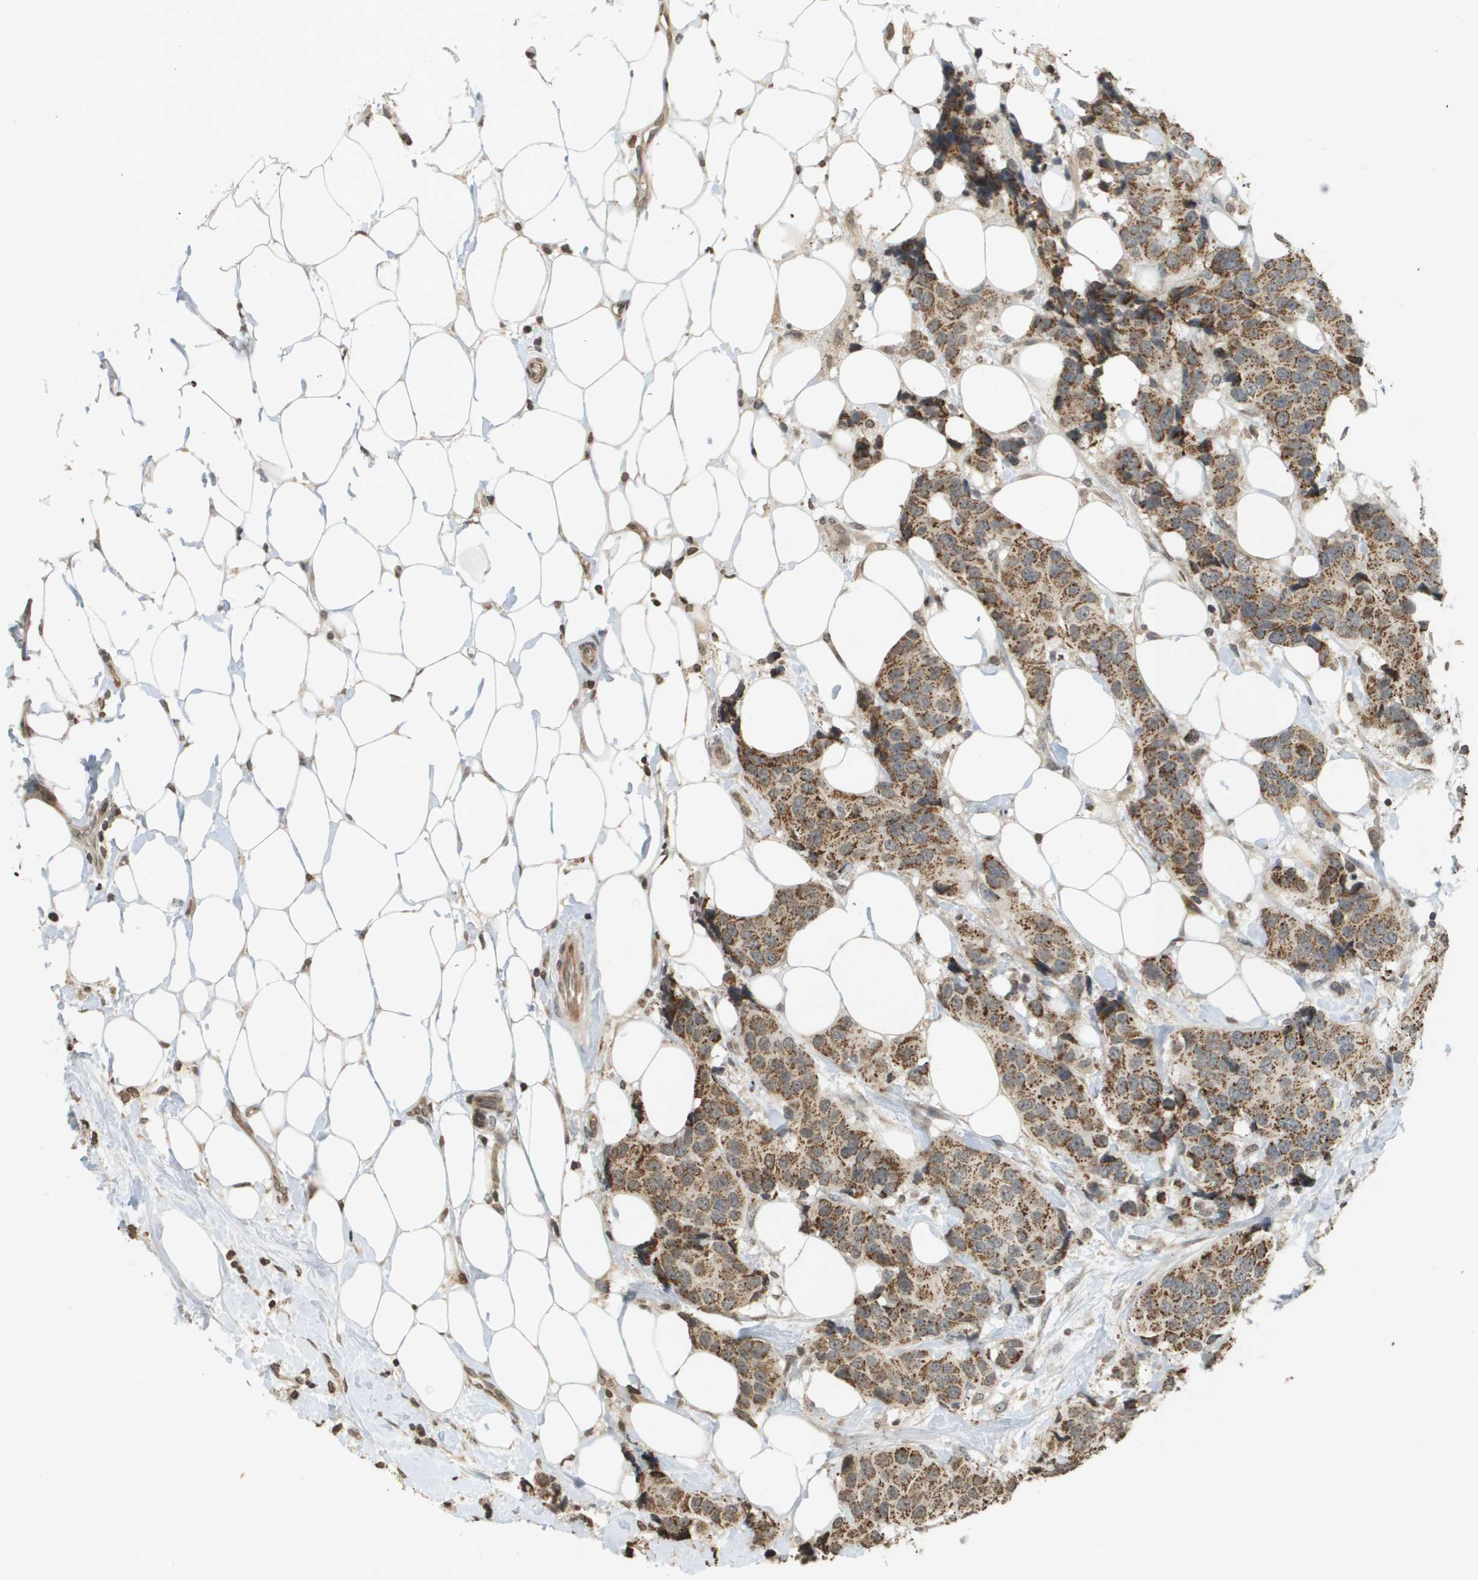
{"staining": {"intensity": "moderate", "quantity": ">75%", "location": "cytoplasmic/membranous"}, "tissue": "breast cancer", "cell_type": "Tumor cells", "image_type": "cancer", "snomed": [{"axis": "morphology", "description": "Normal tissue, NOS"}, {"axis": "morphology", "description": "Duct carcinoma"}, {"axis": "topography", "description": "Breast"}], "caption": "DAB (3,3'-diaminobenzidine) immunohistochemical staining of human breast invasive ductal carcinoma exhibits moderate cytoplasmic/membranous protein positivity in approximately >75% of tumor cells.", "gene": "RAB21", "patient": {"sex": "female", "age": 39}}